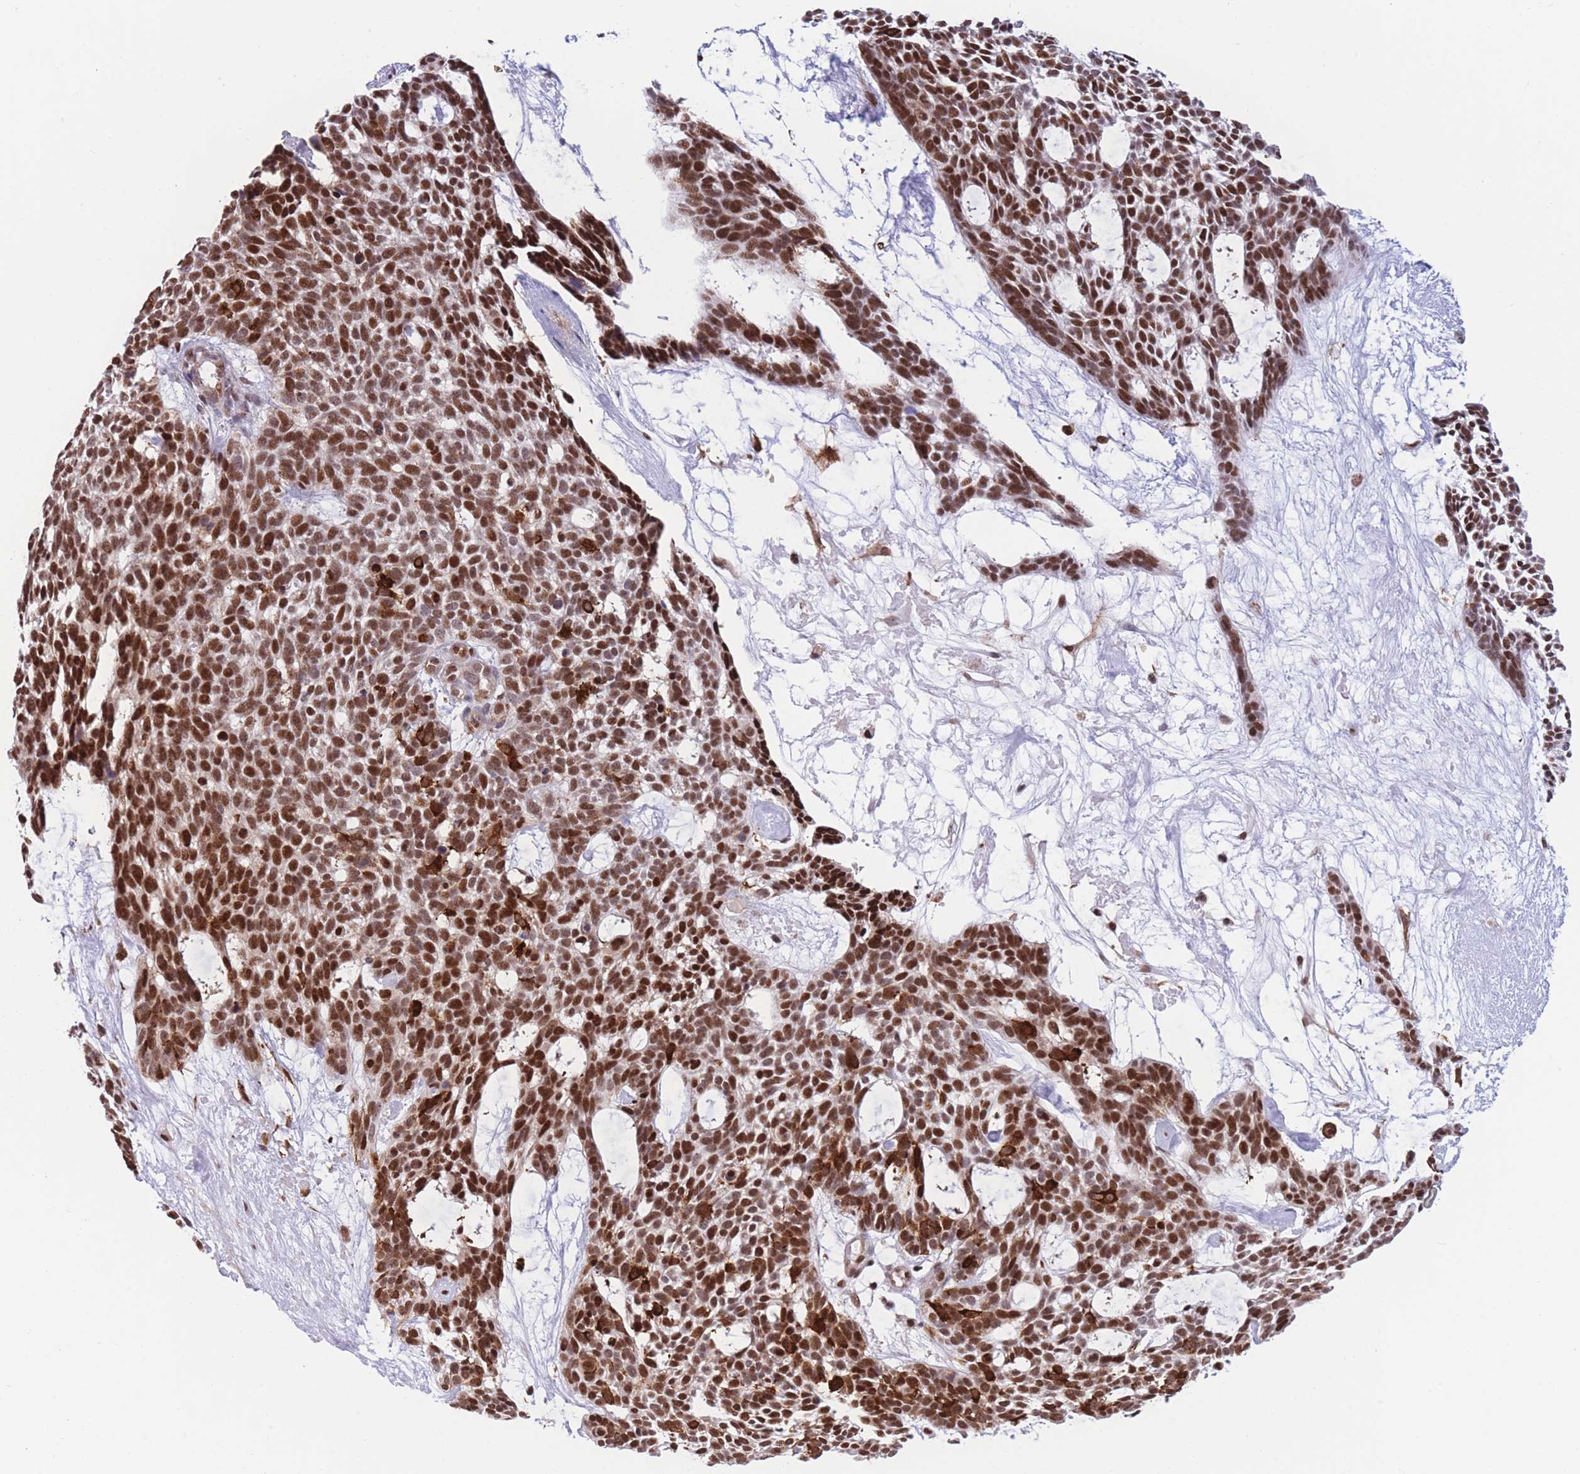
{"staining": {"intensity": "strong", "quantity": ">75%", "location": "nuclear"}, "tissue": "skin cancer", "cell_type": "Tumor cells", "image_type": "cancer", "snomed": [{"axis": "morphology", "description": "Basal cell carcinoma"}, {"axis": "topography", "description": "Skin"}], "caption": "Immunohistochemical staining of human skin cancer shows high levels of strong nuclear expression in approximately >75% of tumor cells.", "gene": "DNAJC3", "patient": {"sex": "male", "age": 61}}